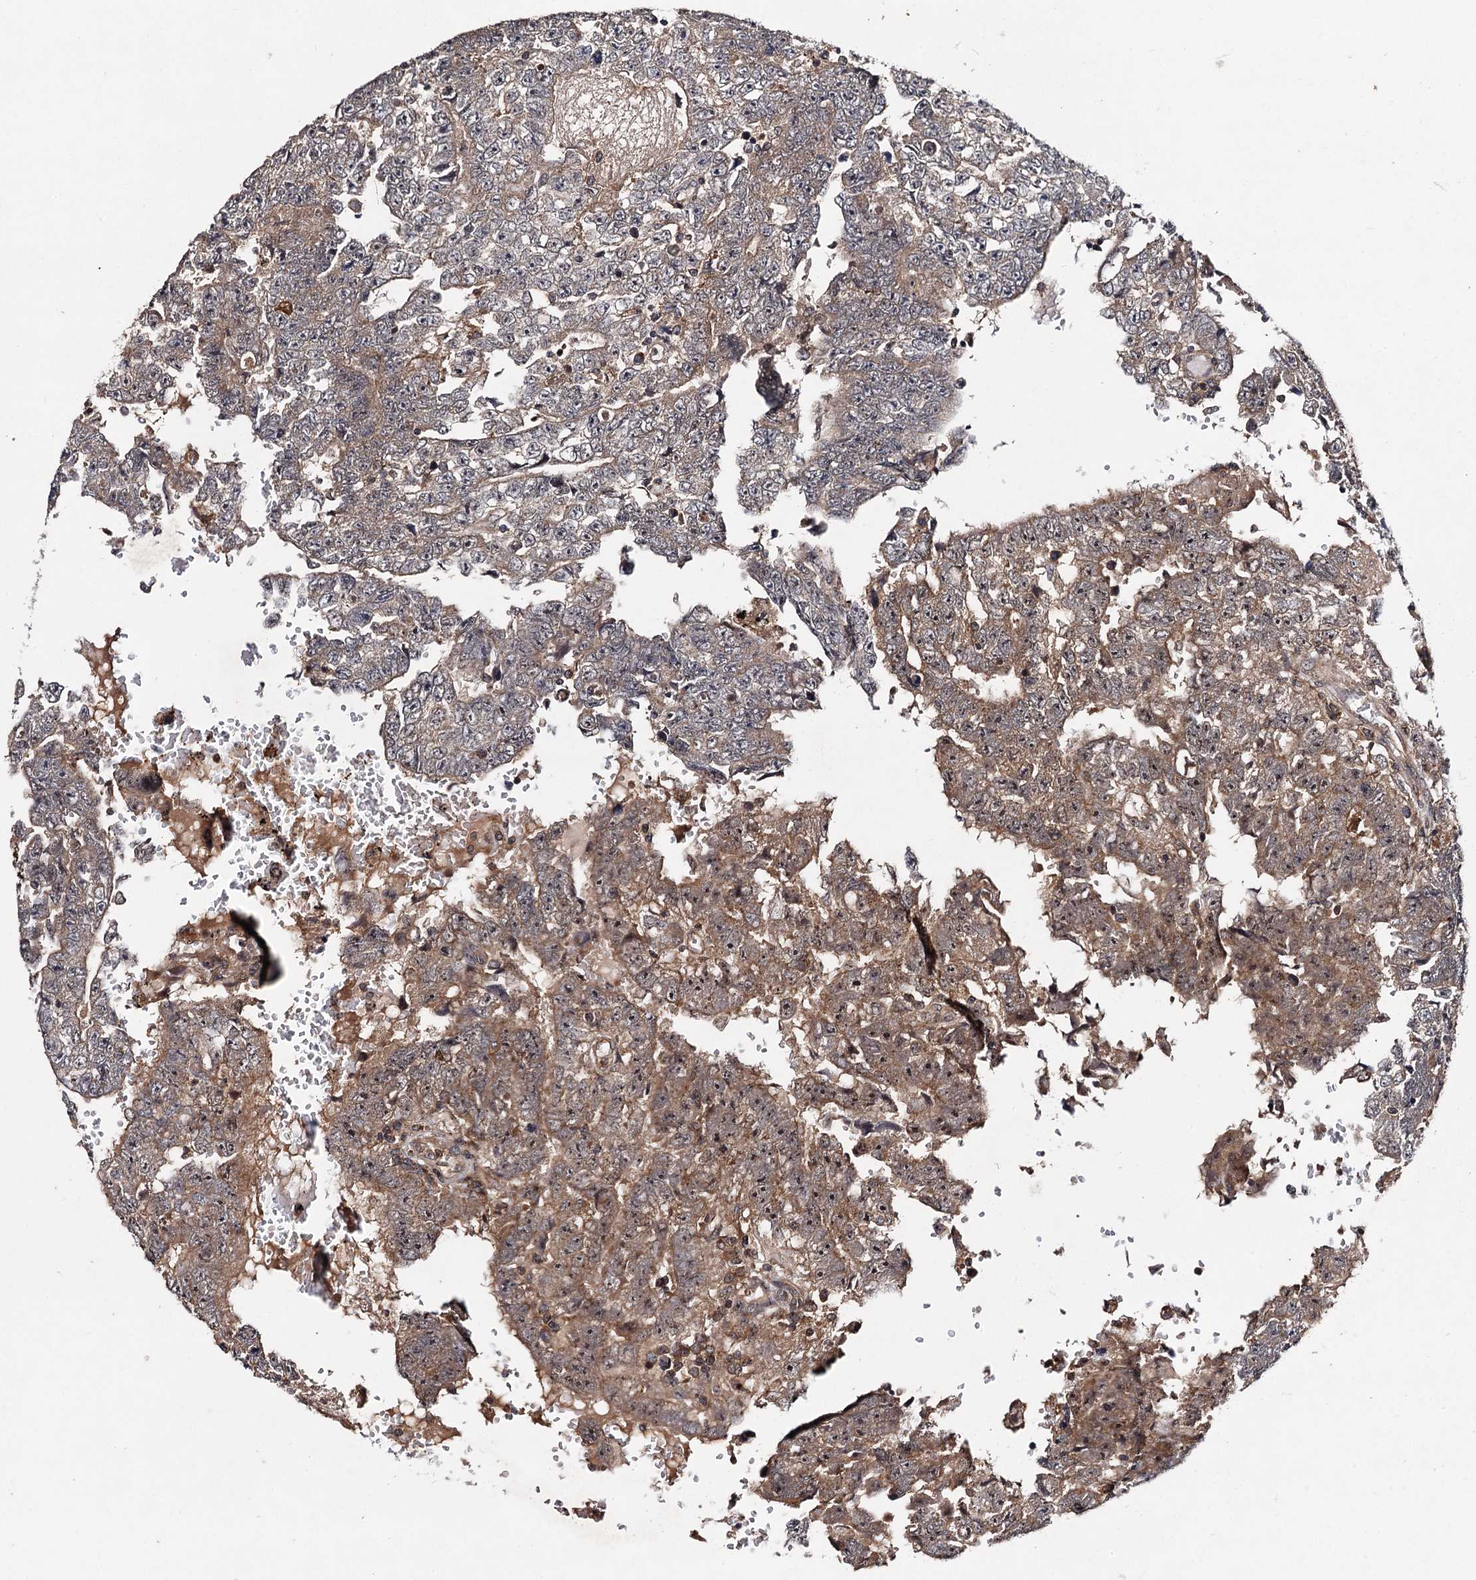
{"staining": {"intensity": "moderate", "quantity": "25%-75%", "location": "cytoplasmic/membranous"}, "tissue": "testis cancer", "cell_type": "Tumor cells", "image_type": "cancer", "snomed": [{"axis": "morphology", "description": "Carcinoma, Embryonal, NOS"}, {"axis": "topography", "description": "Testis"}], "caption": "Testis embryonal carcinoma stained with DAB (3,3'-diaminobenzidine) immunohistochemistry (IHC) reveals medium levels of moderate cytoplasmic/membranous expression in approximately 25%-75% of tumor cells. The protein is shown in brown color, while the nuclei are stained blue.", "gene": "KXD1", "patient": {"sex": "male", "age": 25}}